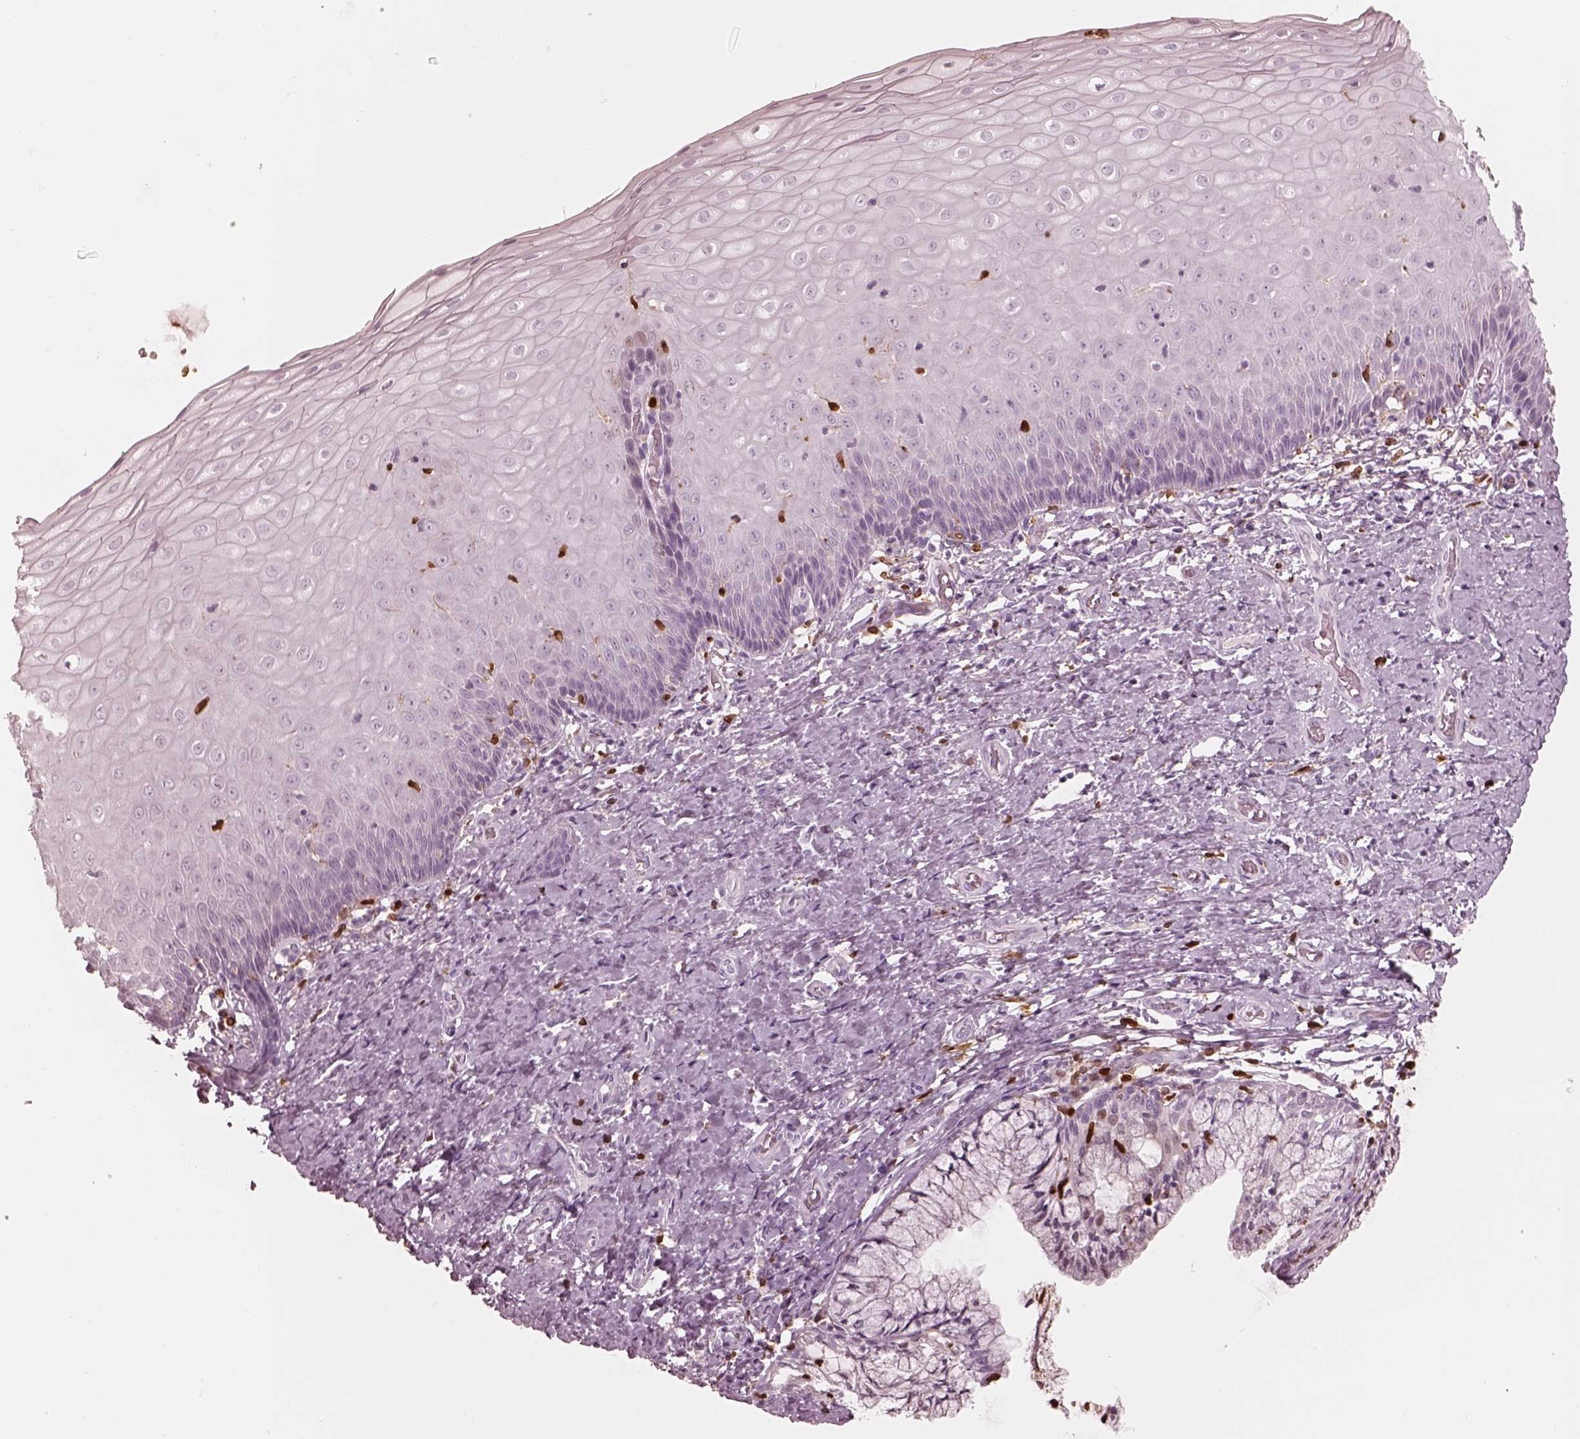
{"staining": {"intensity": "negative", "quantity": "none", "location": "none"}, "tissue": "cervix", "cell_type": "Glandular cells", "image_type": "normal", "snomed": [{"axis": "morphology", "description": "Normal tissue, NOS"}, {"axis": "topography", "description": "Cervix"}], "caption": "Unremarkable cervix was stained to show a protein in brown. There is no significant staining in glandular cells. (DAB (3,3'-diaminobenzidine) IHC with hematoxylin counter stain).", "gene": "ALOX5", "patient": {"sex": "female", "age": 37}}